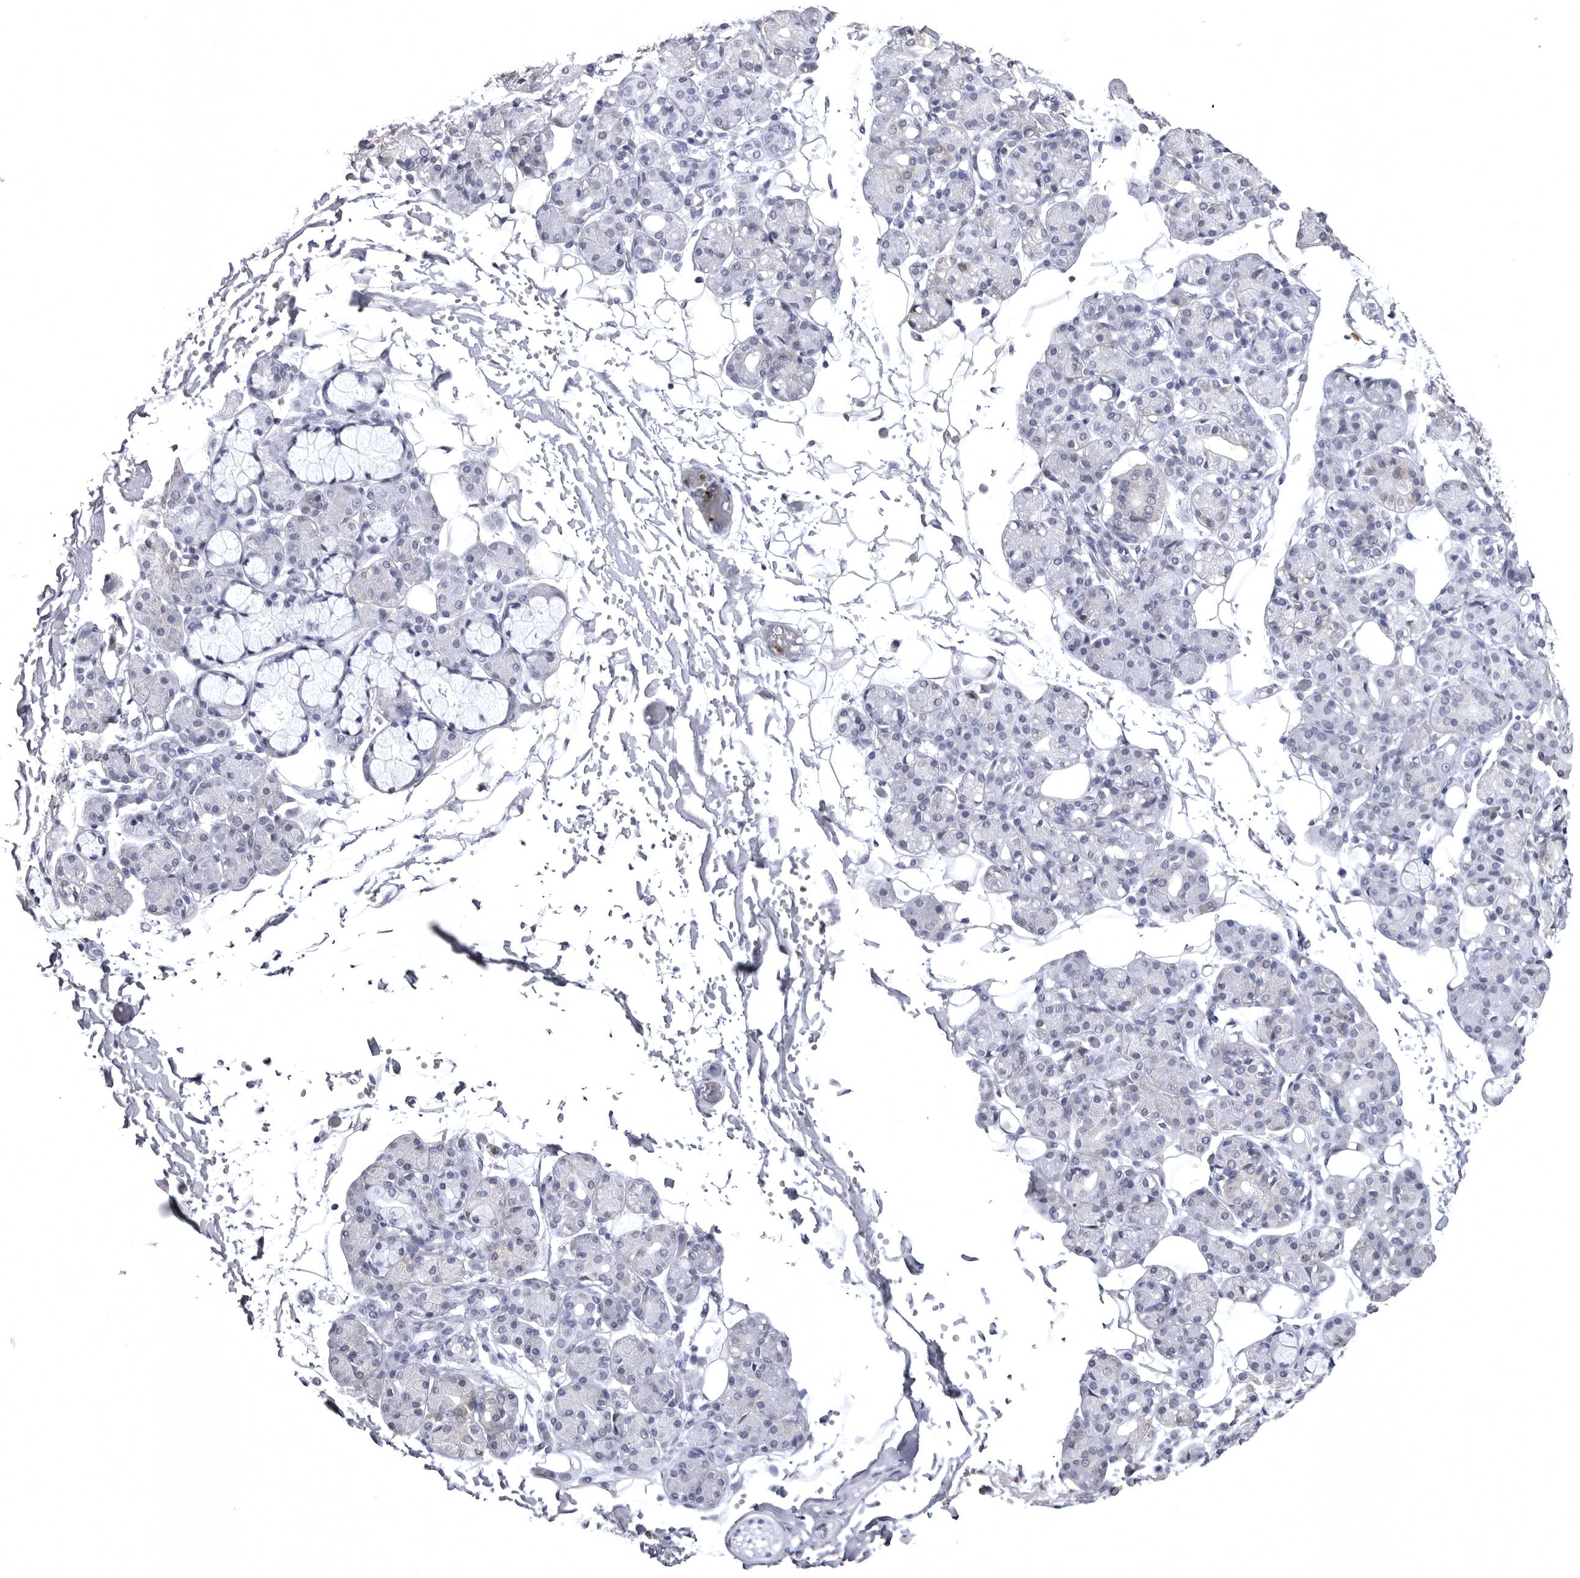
{"staining": {"intensity": "negative", "quantity": "none", "location": "none"}, "tissue": "salivary gland", "cell_type": "Glandular cells", "image_type": "normal", "snomed": [{"axis": "morphology", "description": "Normal tissue, NOS"}, {"axis": "topography", "description": "Salivary gland"}], "caption": "Salivary gland was stained to show a protein in brown. There is no significant staining in glandular cells. (Stains: DAB (3,3'-diaminobenzidine) IHC with hematoxylin counter stain, Microscopy: brightfield microscopy at high magnification).", "gene": "STAP2", "patient": {"sex": "male", "age": 63}}